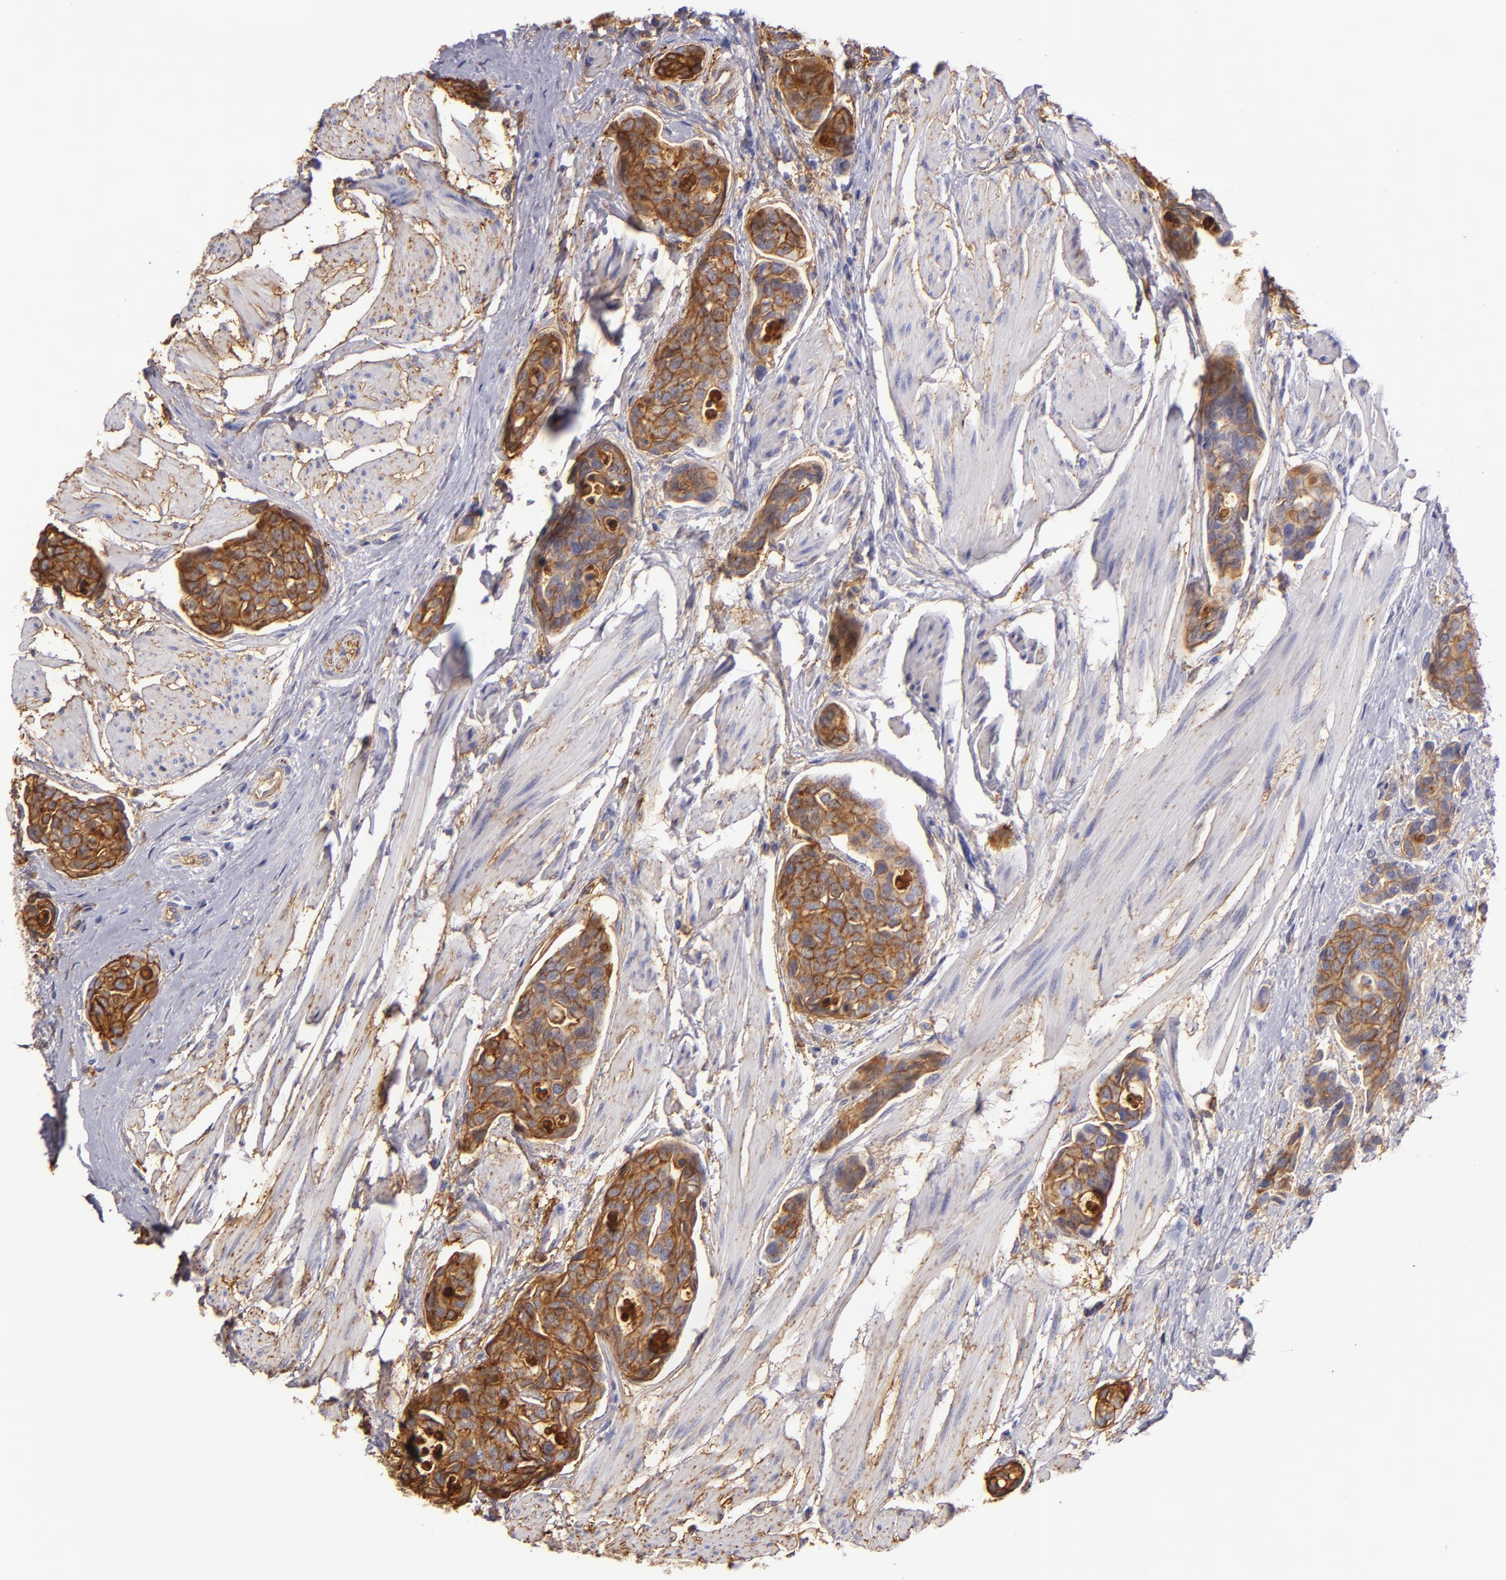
{"staining": {"intensity": "strong", "quantity": ">75%", "location": "cytoplasmic/membranous"}, "tissue": "urothelial cancer", "cell_type": "Tumor cells", "image_type": "cancer", "snomed": [{"axis": "morphology", "description": "Urothelial carcinoma, High grade"}, {"axis": "topography", "description": "Urinary bladder"}], "caption": "This micrograph shows IHC staining of human urothelial cancer, with high strong cytoplasmic/membranous staining in approximately >75% of tumor cells.", "gene": "CD9", "patient": {"sex": "male", "age": 78}}